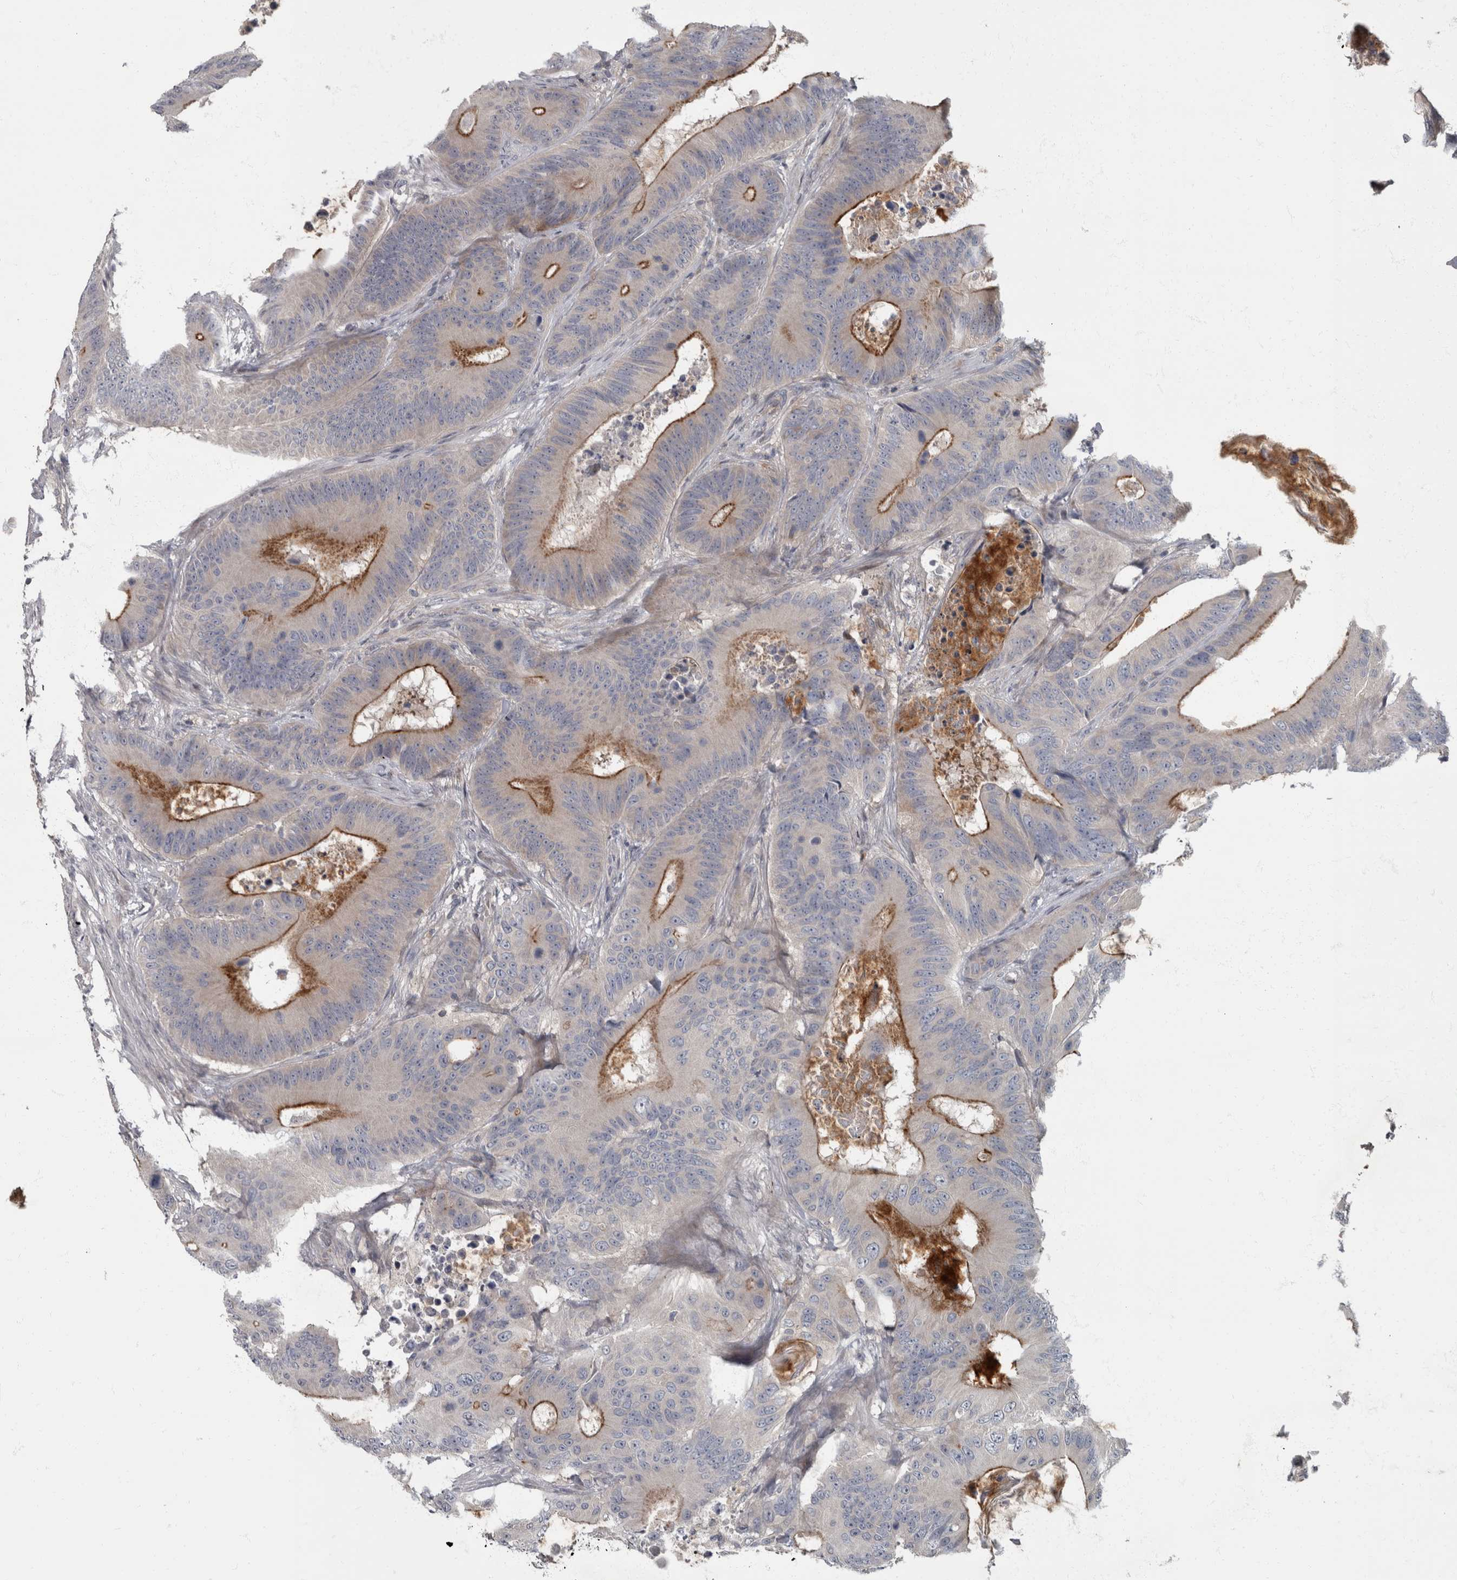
{"staining": {"intensity": "strong", "quantity": "<25%", "location": "cytoplasmic/membranous"}, "tissue": "colorectal cancer", "cell_type": "Tumor cells", "image_type": "cancer", "snomed": [{"axis": "morphology", "description": "Adenocarcinoma, NOS"}, {"axis": "topography", "description": "Colon"}], "caption": "Human adenocarcinoma (colorectal) stained with a brown dye exhibits strong cytoplasmic/membranous positive expression in about <25% of tumor cells.", "gene": "CDC42BPG", "patient": {"sex": "male", "age": 83}}